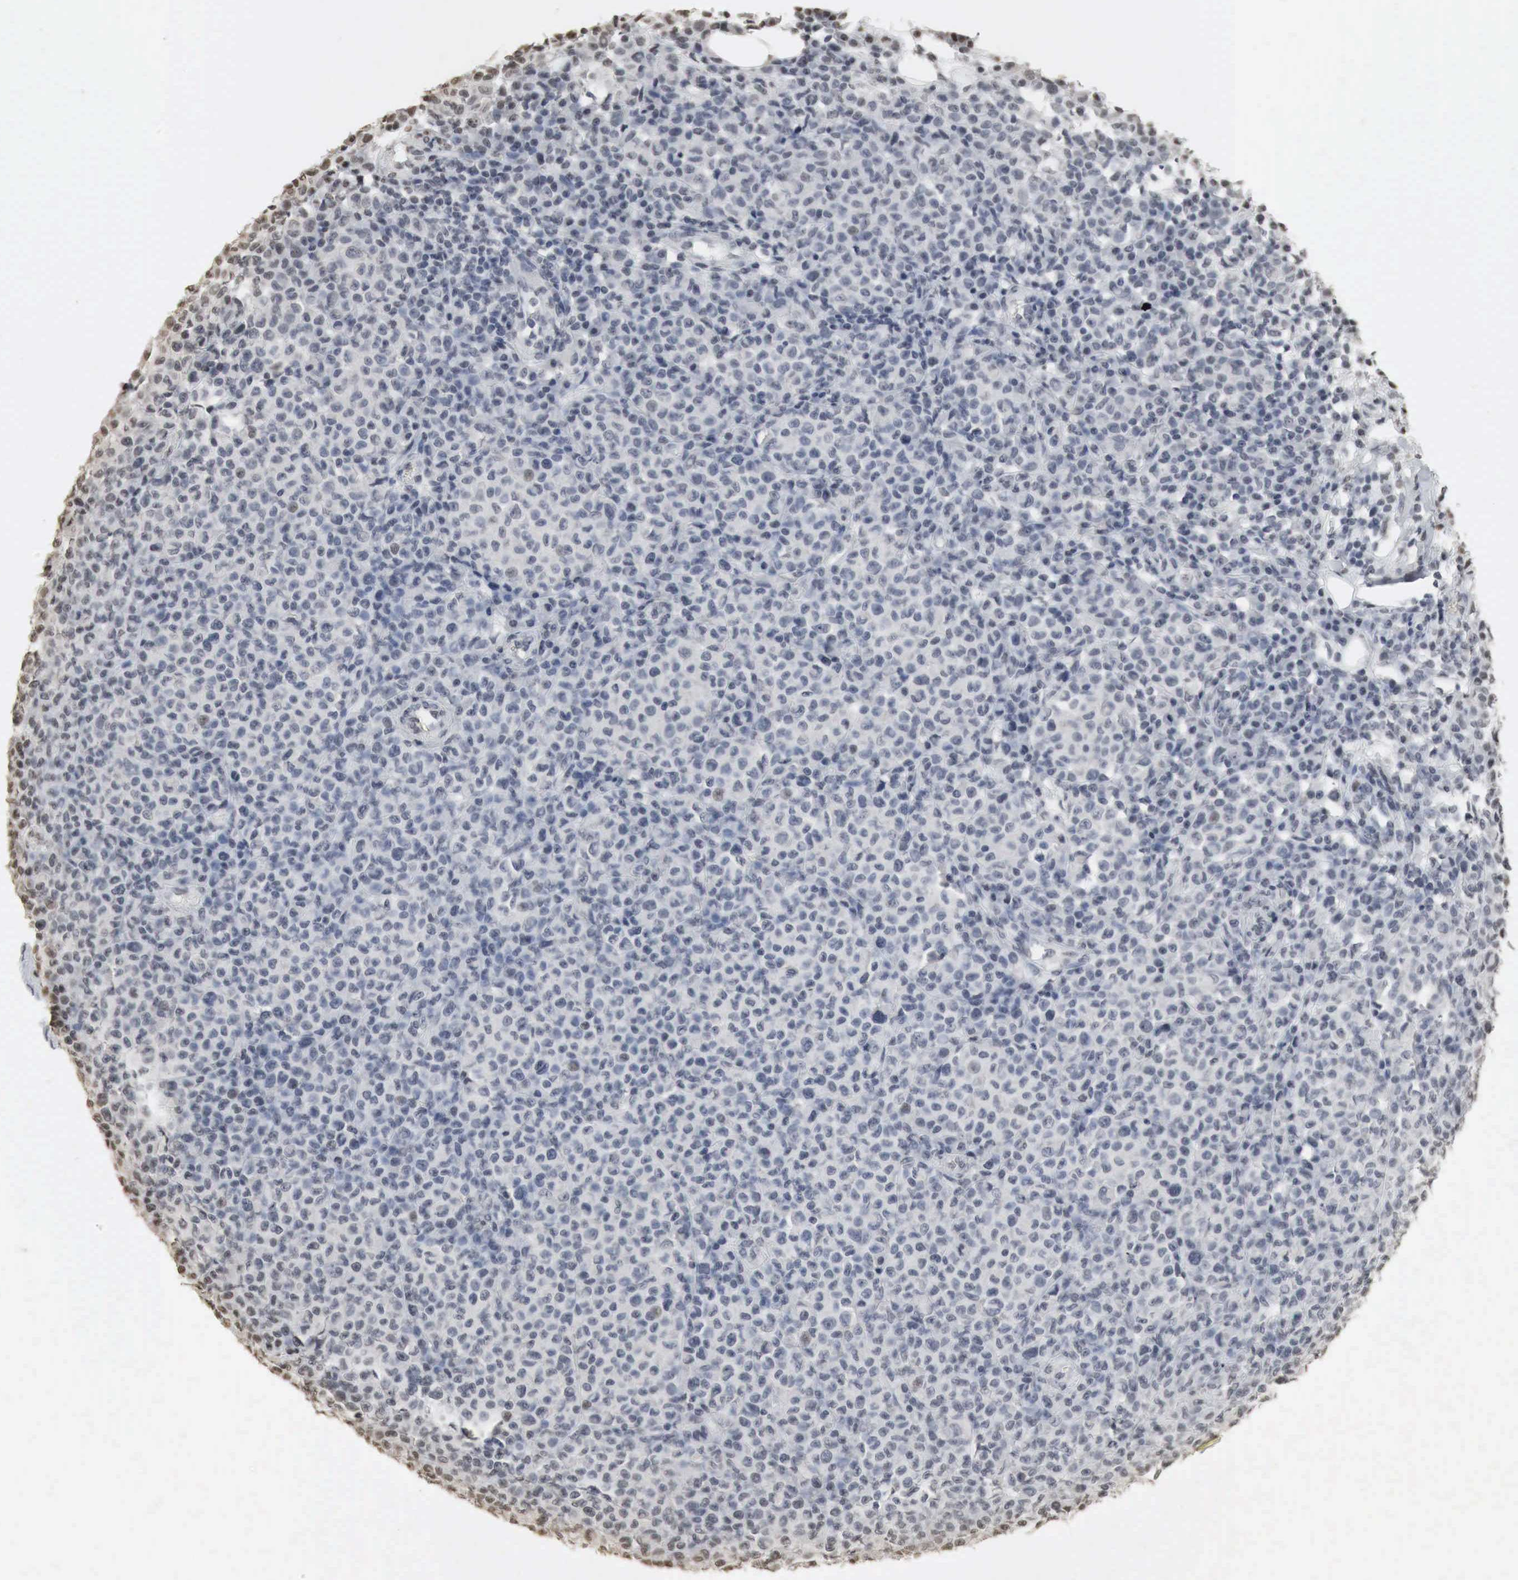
{"staining": {"intensity": "weak", "quantity": "<25%", "location": "nuclear"}, "tissue": "melanoma", "cell_type": "Tumor cells", "image_type": "cancer", "snomed": [{"axis": "morphology", "description": "Malignant melanoma, Metastatic site"}, {"axis": "topography", "description": "Skin"}], "caption": "Tumor cells are negative for brown protein staining in melanoma.", "gene": "ERBB4", "patient": {"sex": "male", "age": 32}}